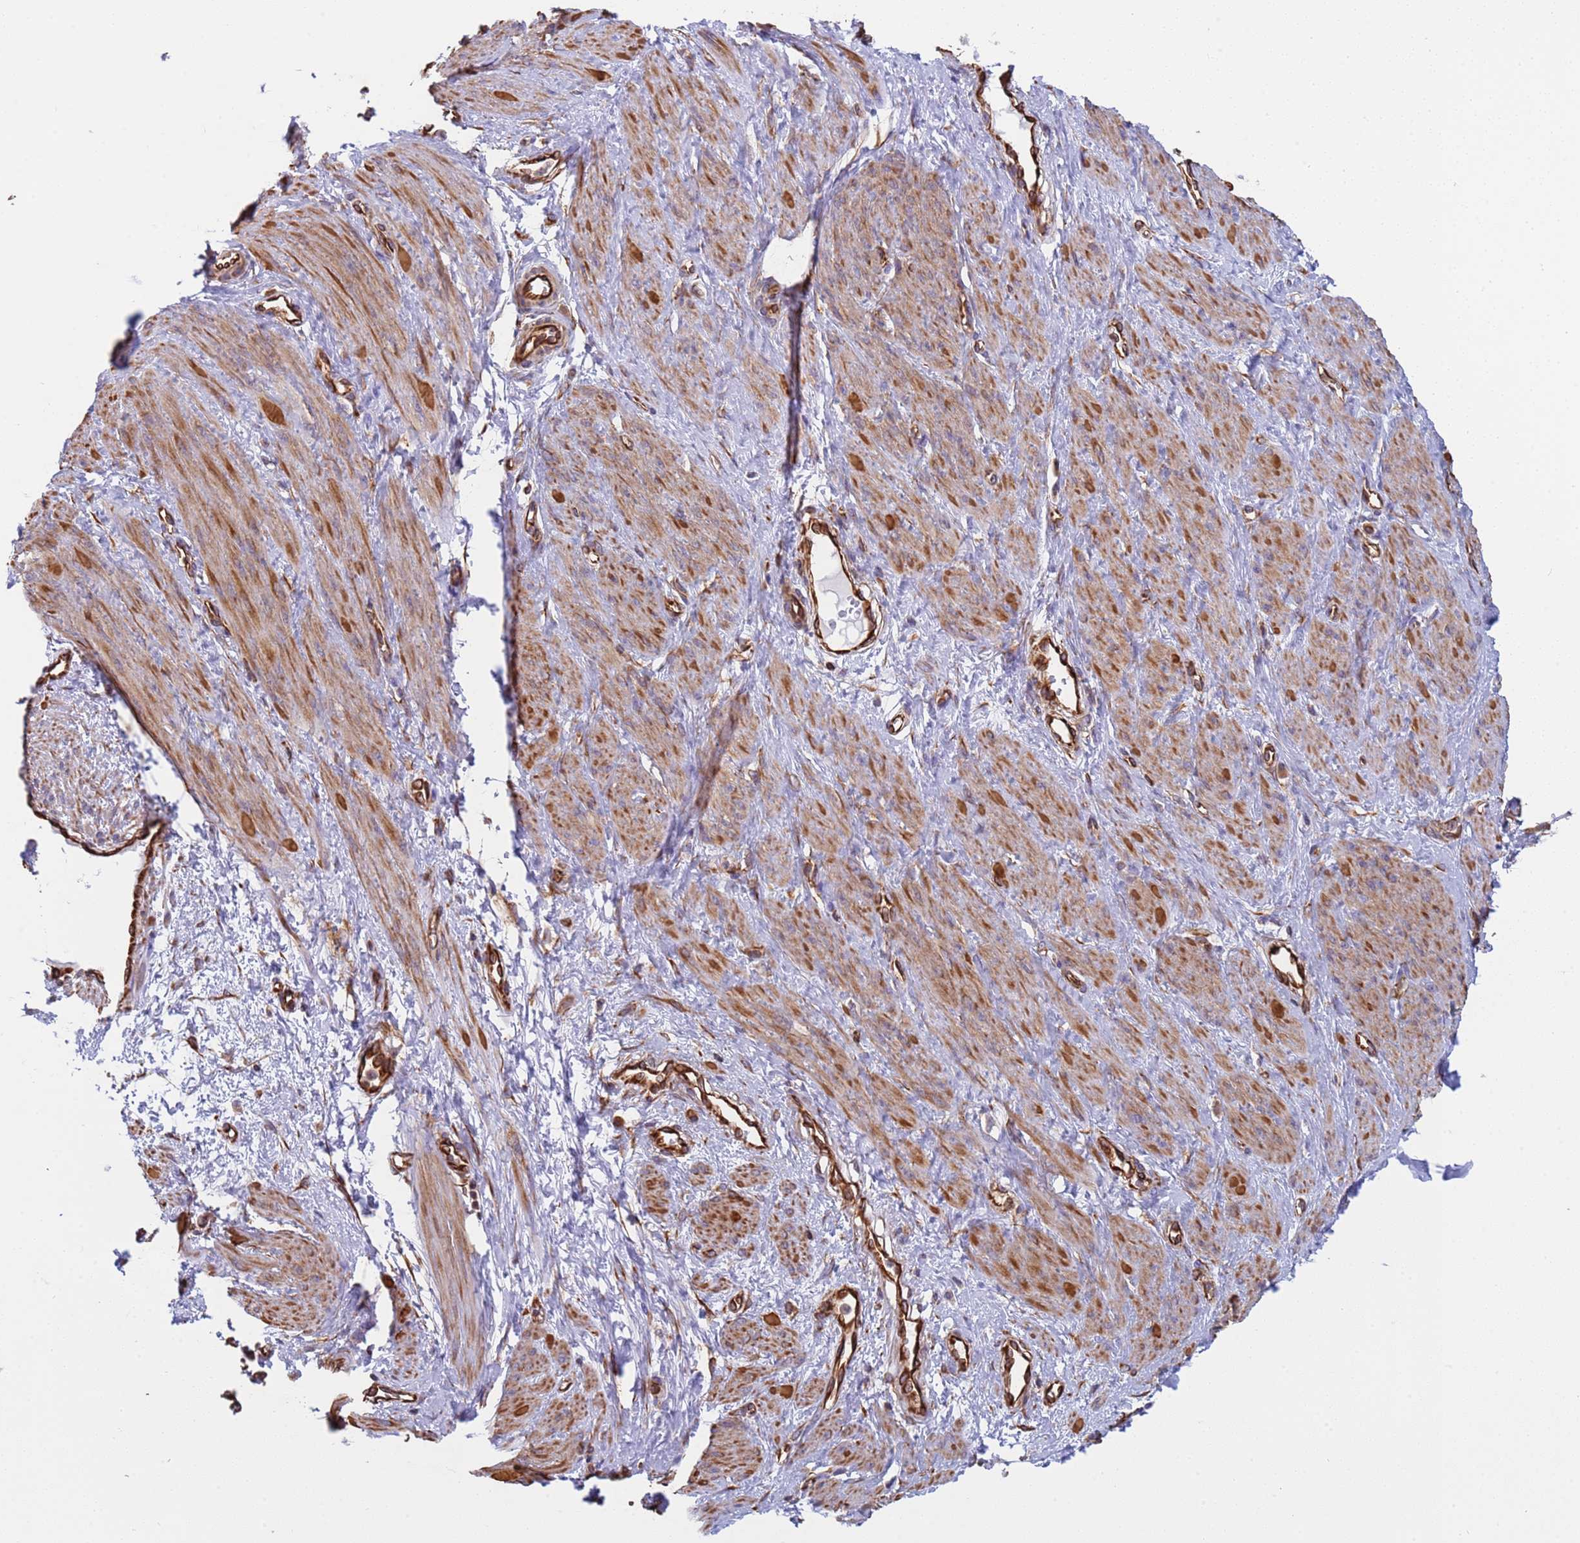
{"staining": {"intensity": "moderate", "quantity": ">75%", "location": "cytoplasmic/membranous"}, "tissue": "smooth muscle", "cell_type": "Smooth muscle cells", "image_type": "normal", "snomed": [{"axis": "morphology", "description": "Normal tissue, NOS"}, {"axis": "topography", "description": "Smooth muscle"}, {"axis": "topography", "description": "Uterus"}], "caption": "Smooth muscle stained with immunohistochemistry shows moderate cytoplasmic/membranous staining in approximately >75% of smooth muscle cells. The staining was performed using DAB (3,3'-diaminobenzidine) to visualize the protein expression in brown, while the nuclei were stained in blue with hematoxylin (Magnification: 20x).", "gene": "NUDT12", "patient": {"sex": "female", "age": 39}}